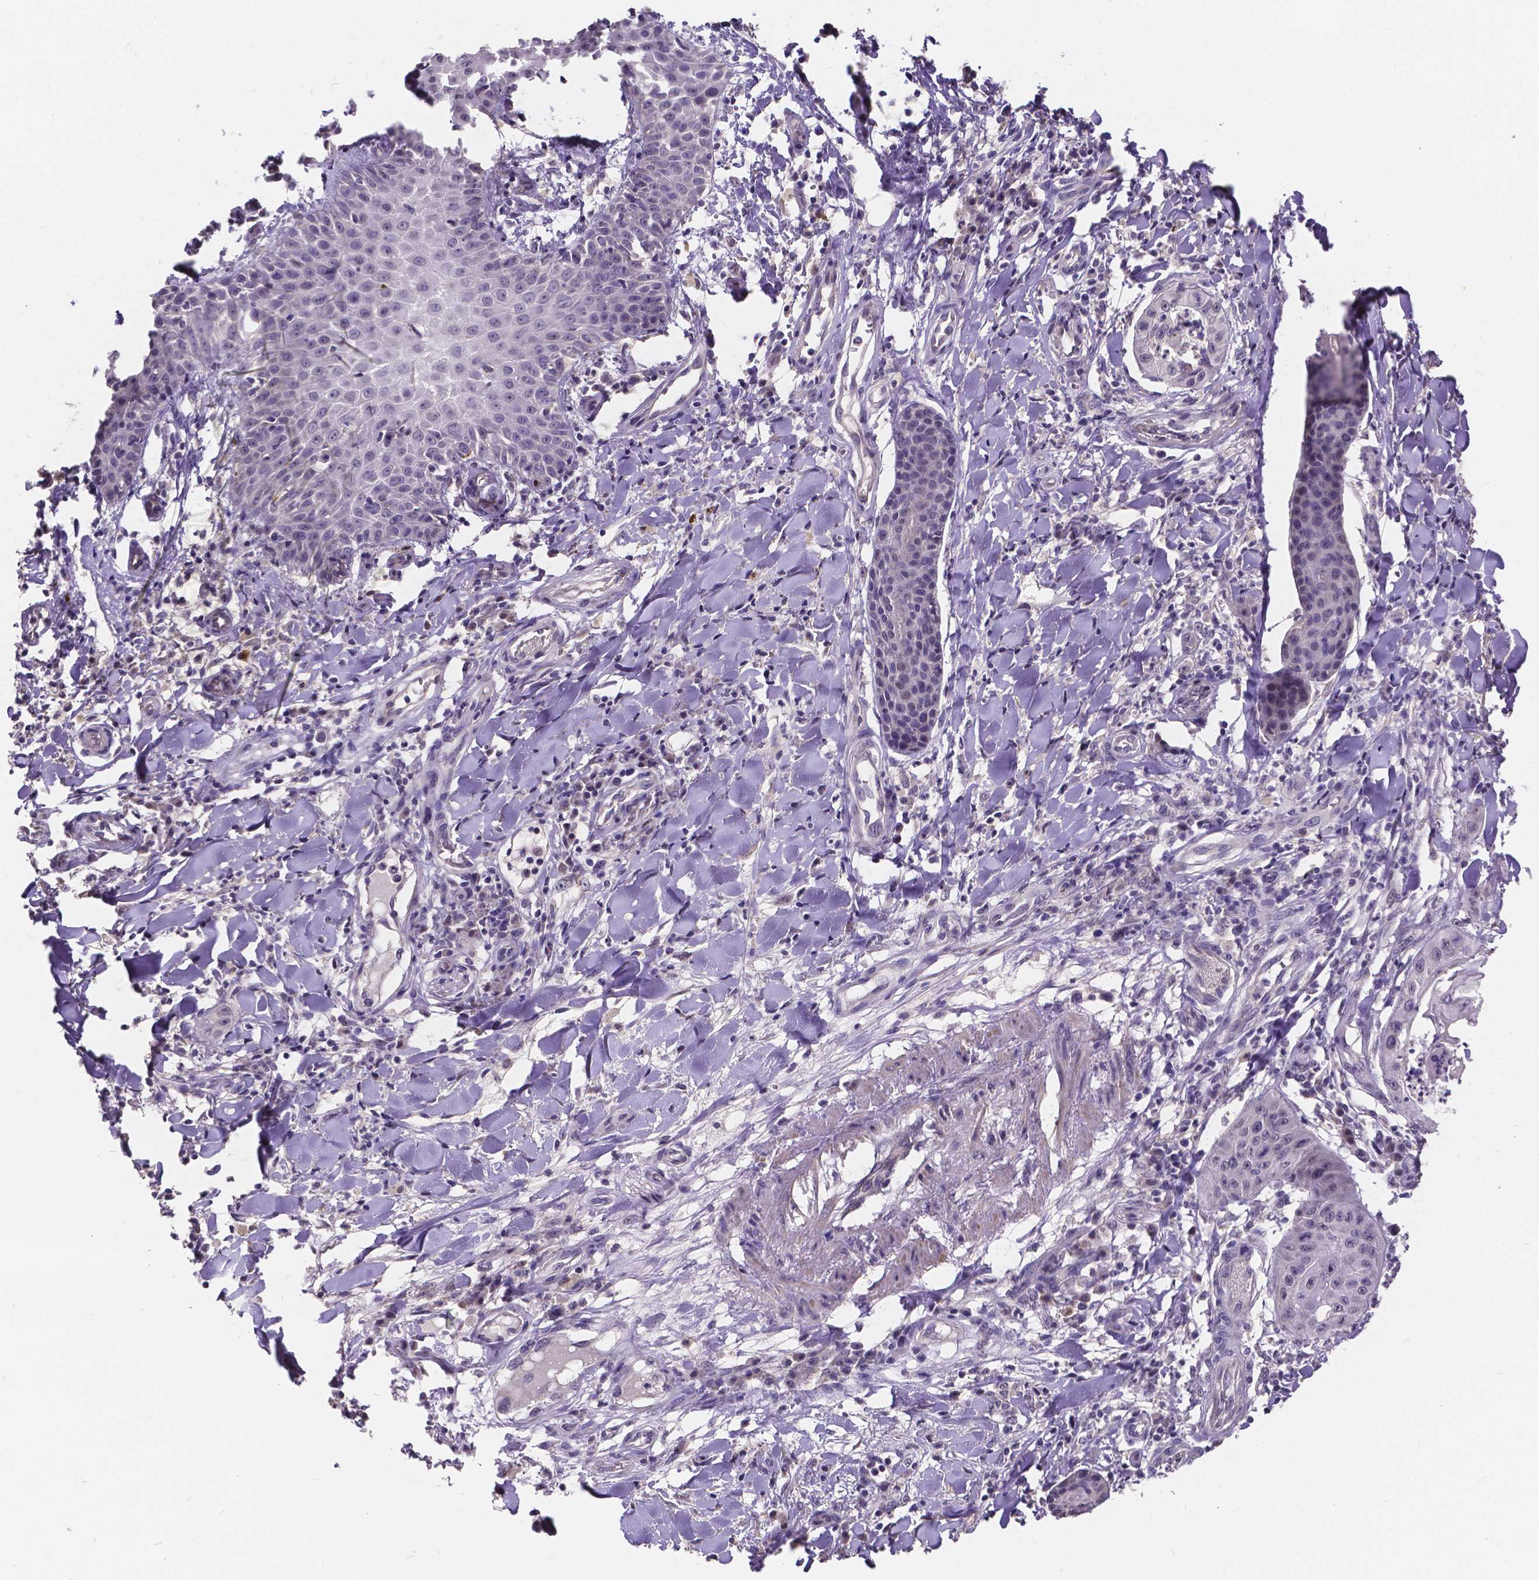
{"staining": {"intensity": "negative", "quantity": "none", "location": "none"}, "tissue": "skin cancer", "cell_type": "Tumor cells", "image_type": "cancer", "snomed": [{"axis": "morphology", "description": "Squamous cell carcinoma, NOS"}, {"axis": "topography", "description": "Skin"}], "caption": "Tumor cells show no significant expression in squamous cell carcinoma (skin).", "gene": "CTNNA2", "patient": {"sex": "male", "age": 70}}